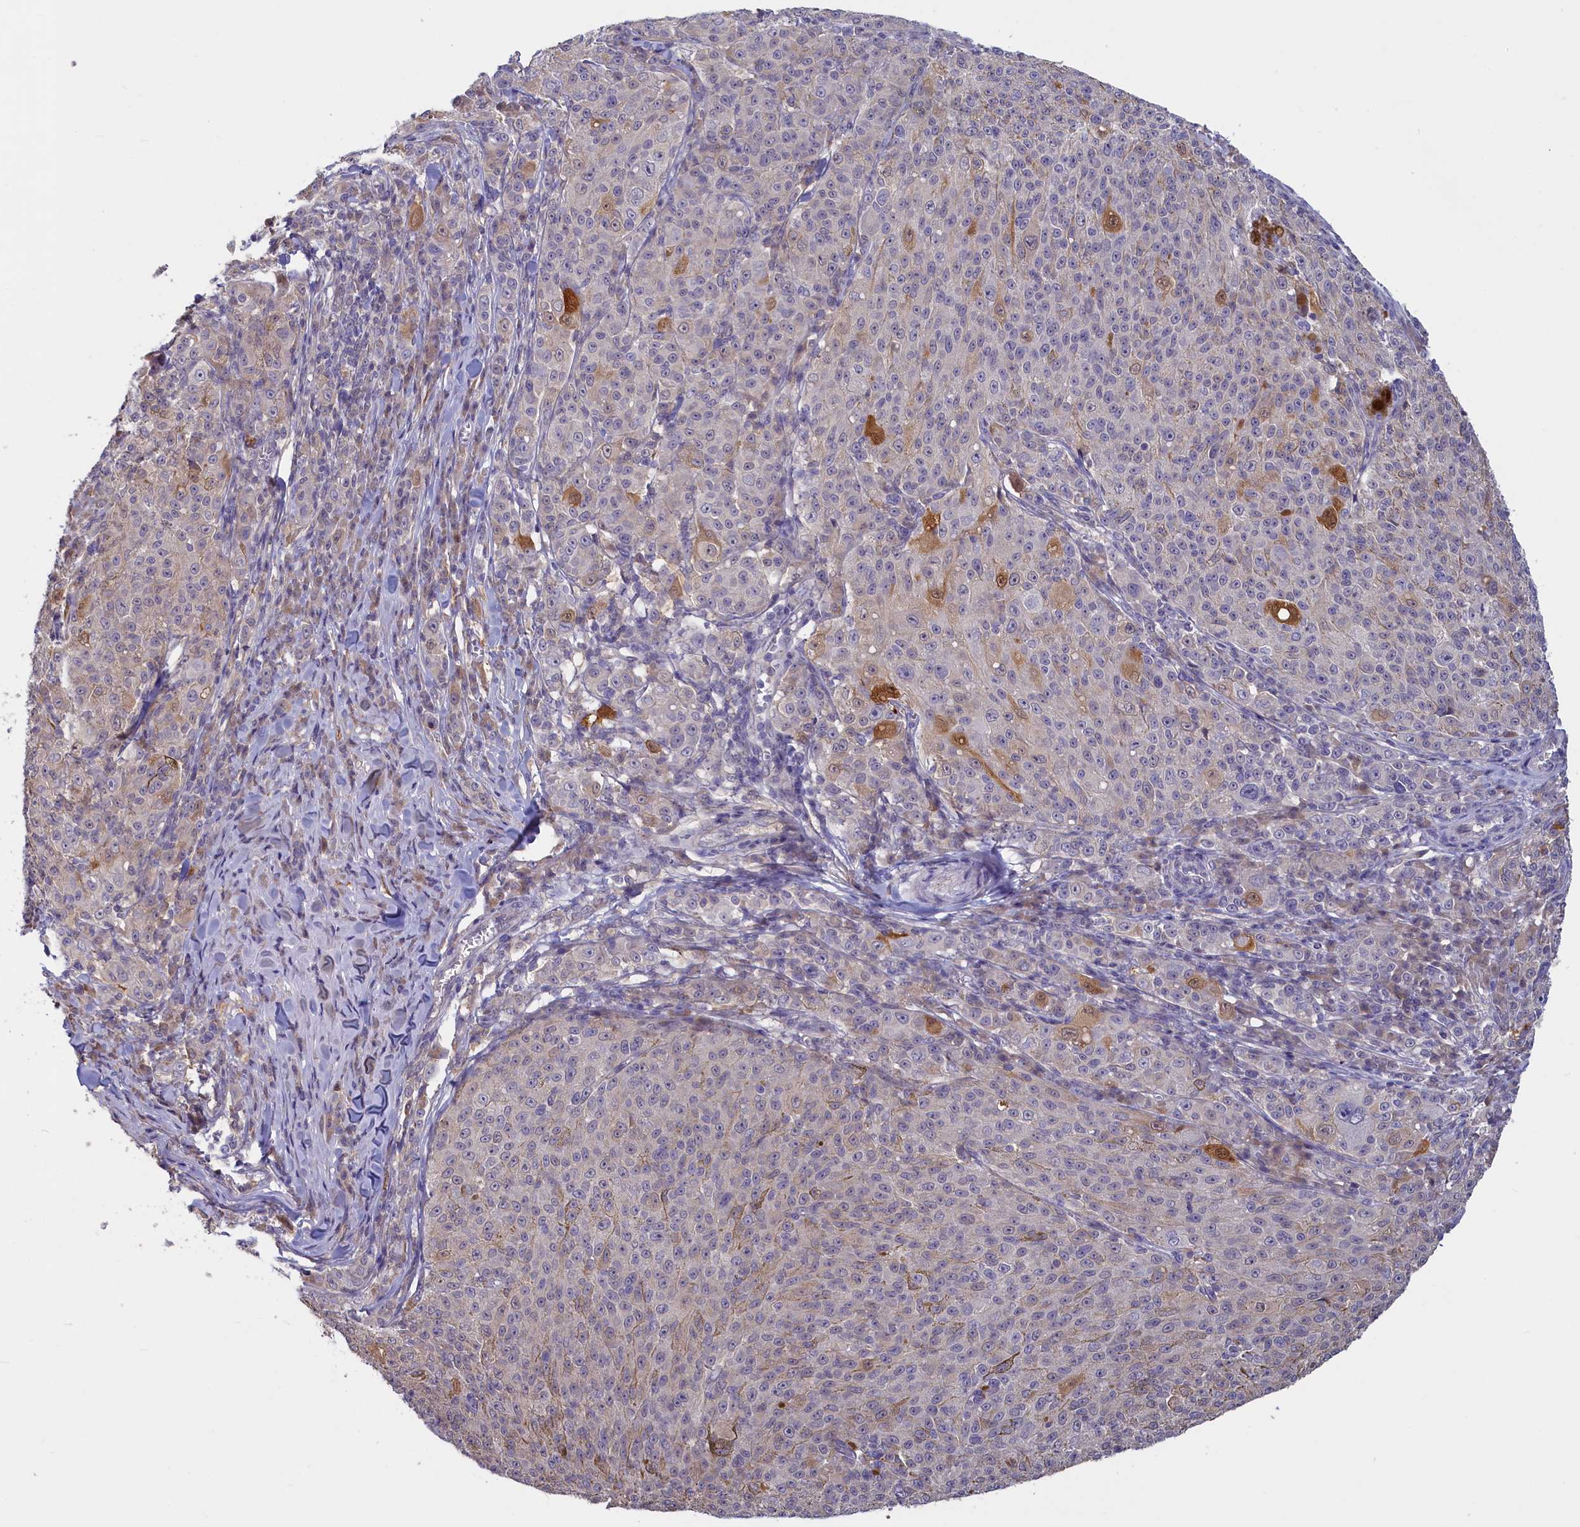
{"staining": {"intensity": "strong", "quantity": "<25%", "location": "cytoplasmic/membranous,nuclear"}, "tissue": "melanoma", "cell_type": "Tumor cells", "image_type": "cancer", "snomed": [{"axis": "morphology", "description": "Malignant melanoma, NOS"}, {"axis": "topography", "description": "Skin"}], "caption": "Strong cytoplasmic/membranous and nuclear staining for a protein is appreciated in approximately <25% of tumor cells of malignant melanoma using immunohistochemistry.", "gene": "UCHL3", "patient": {"sex": "female", "age": 52}}